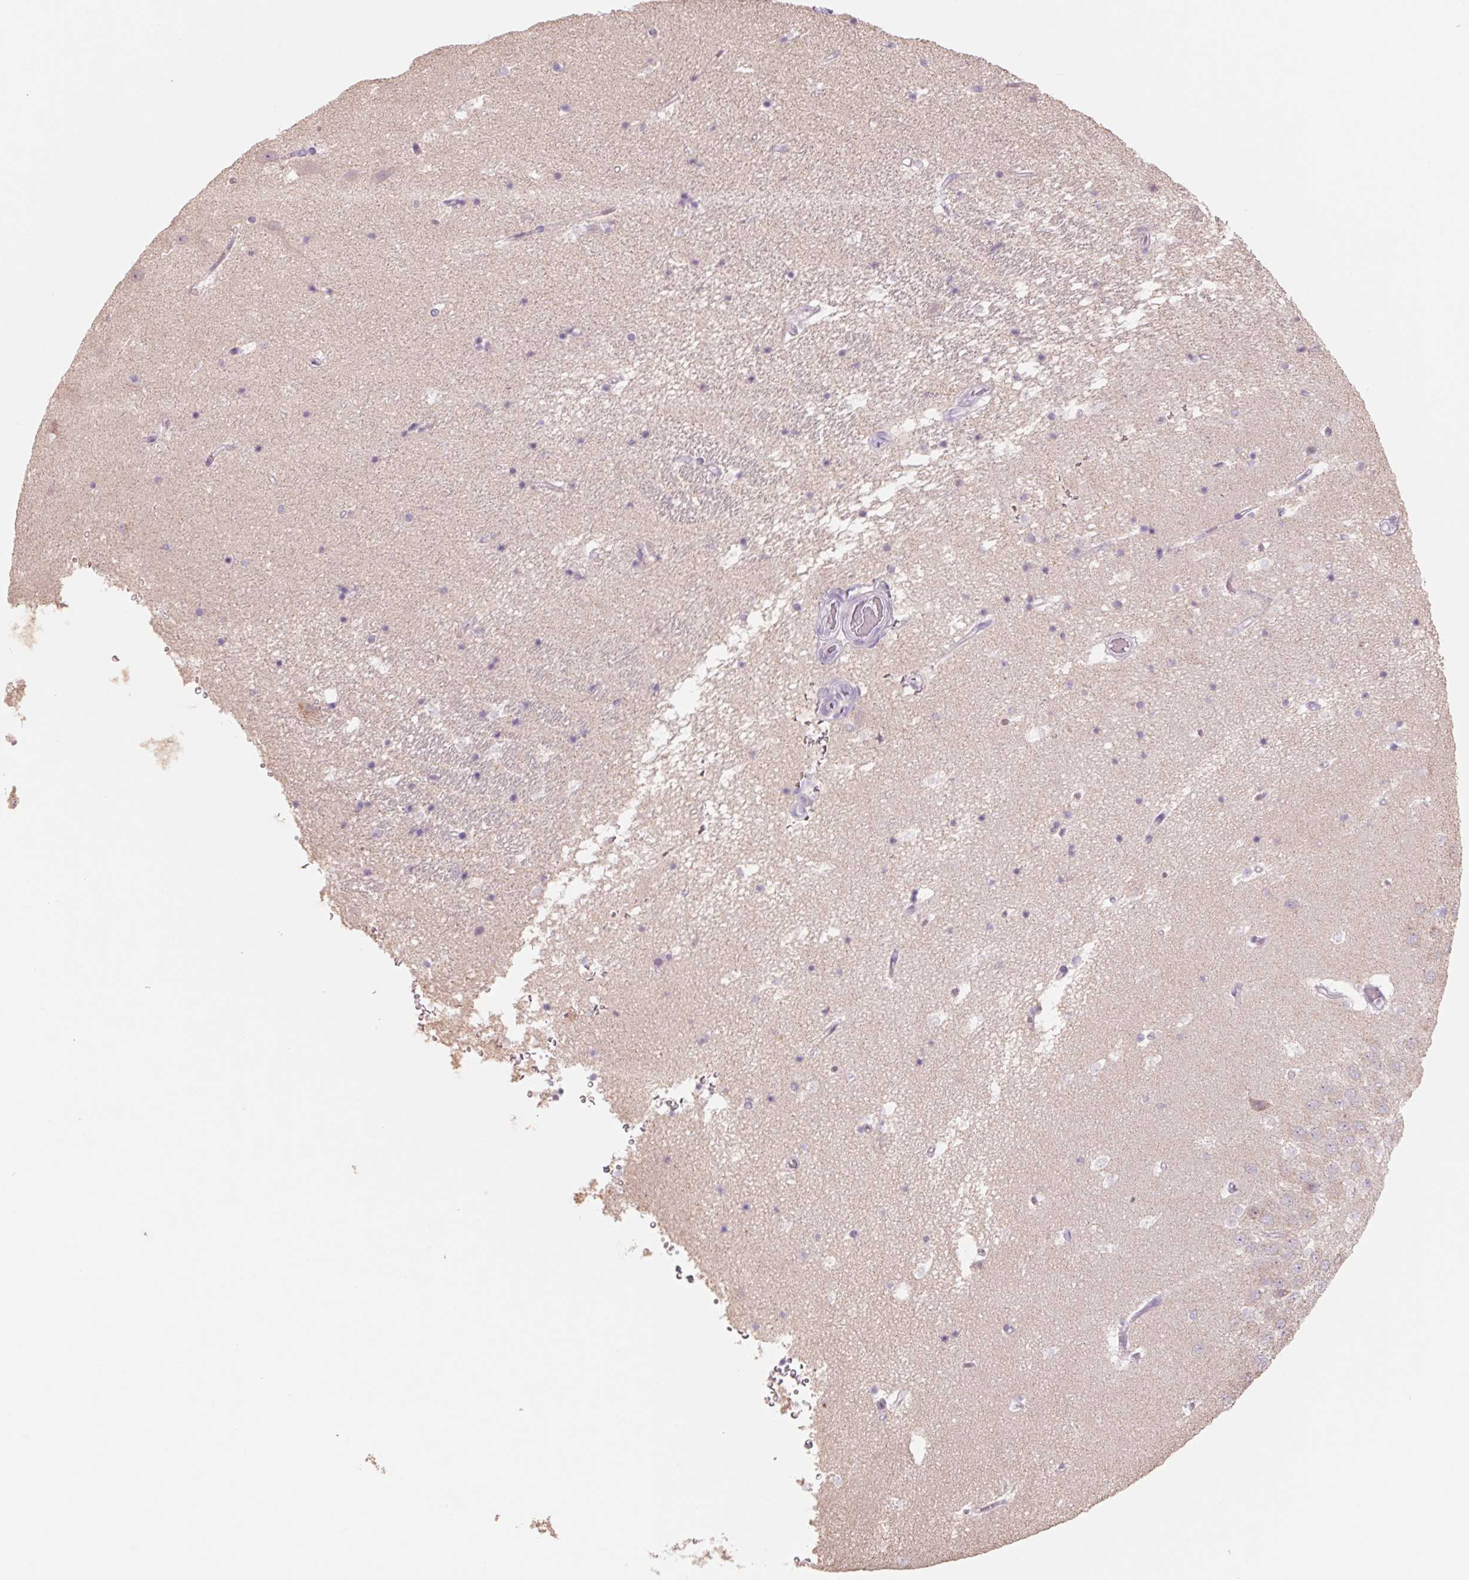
{"staining": {"intensity": "negative", "quantity": "none", "location": "none"}, "tissue": "hippocampus", "cell_type": "Glial cells", "image_type": "normal", "snomed": [{"axis": "morphology", "description": "Normal tissue, NOS"}, {"axis": "topography", "description": "Hippocampus"}], "caption": "Micrograph shows no significant protein staining in glial cells of benign hippocampus. (DAB IHC visualized using brightfield microscopy, high magnification).", "gene": "POU1F1", "patient": {"sex": "male", "age": 58}}